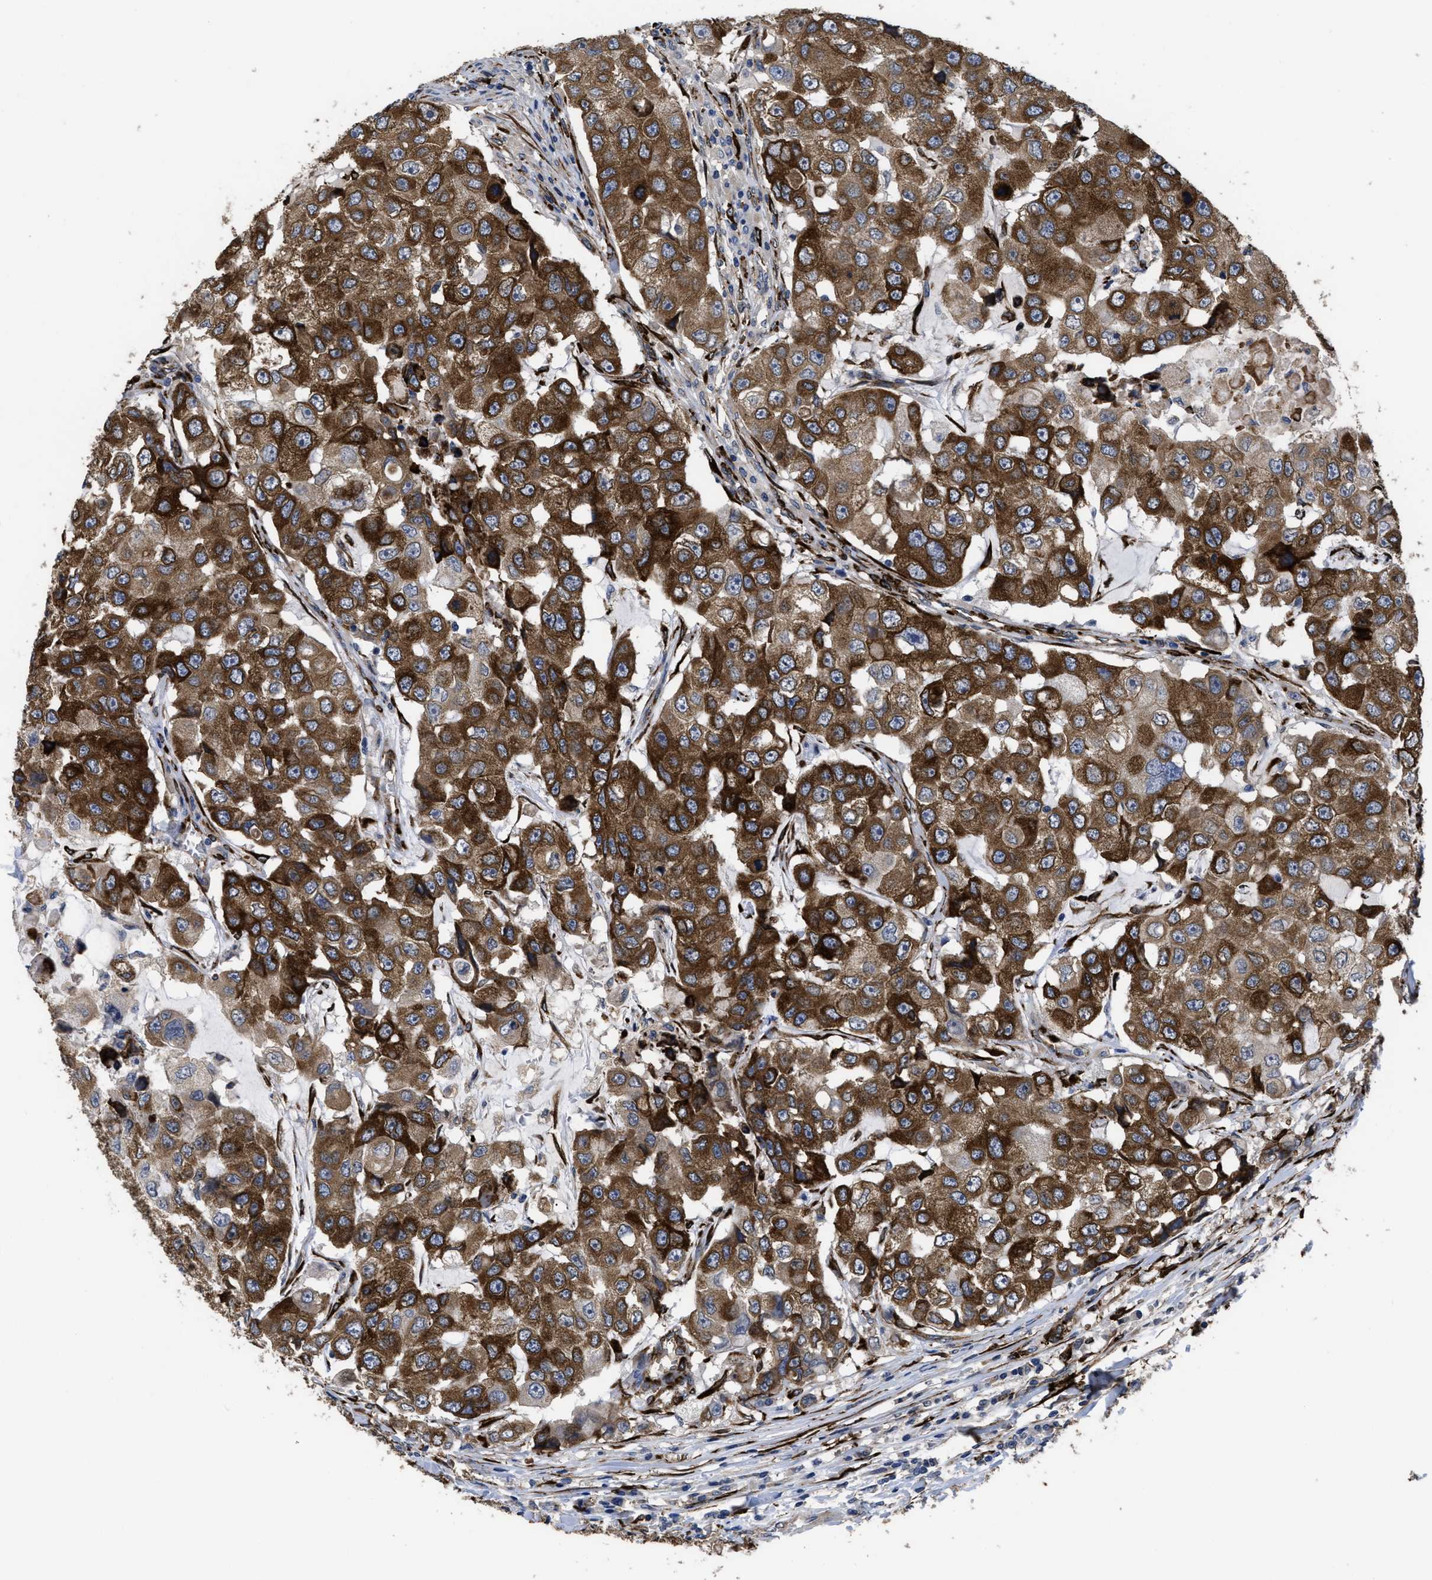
{"staining": {"intensity": "strong", "quantity": ">75%", "location": "cytoplasmic/membranous"}, "tissue": "breast cancer", "cell_type": "Tumor cells", "image_type": "cancer", "snomed": [{"axis": "morphology", "description": "Duct carcinoma"}, {"axis": "topography", "description": "Breast"}], "caption": "This histopathology image displays immunohistochemistry staining of human breast cancer, with high strong cytoplasmic/membranous positivity in about >75% of tumor cells.", "gene": "SQLE", "patient": {"sex": "female", "age": 27}}